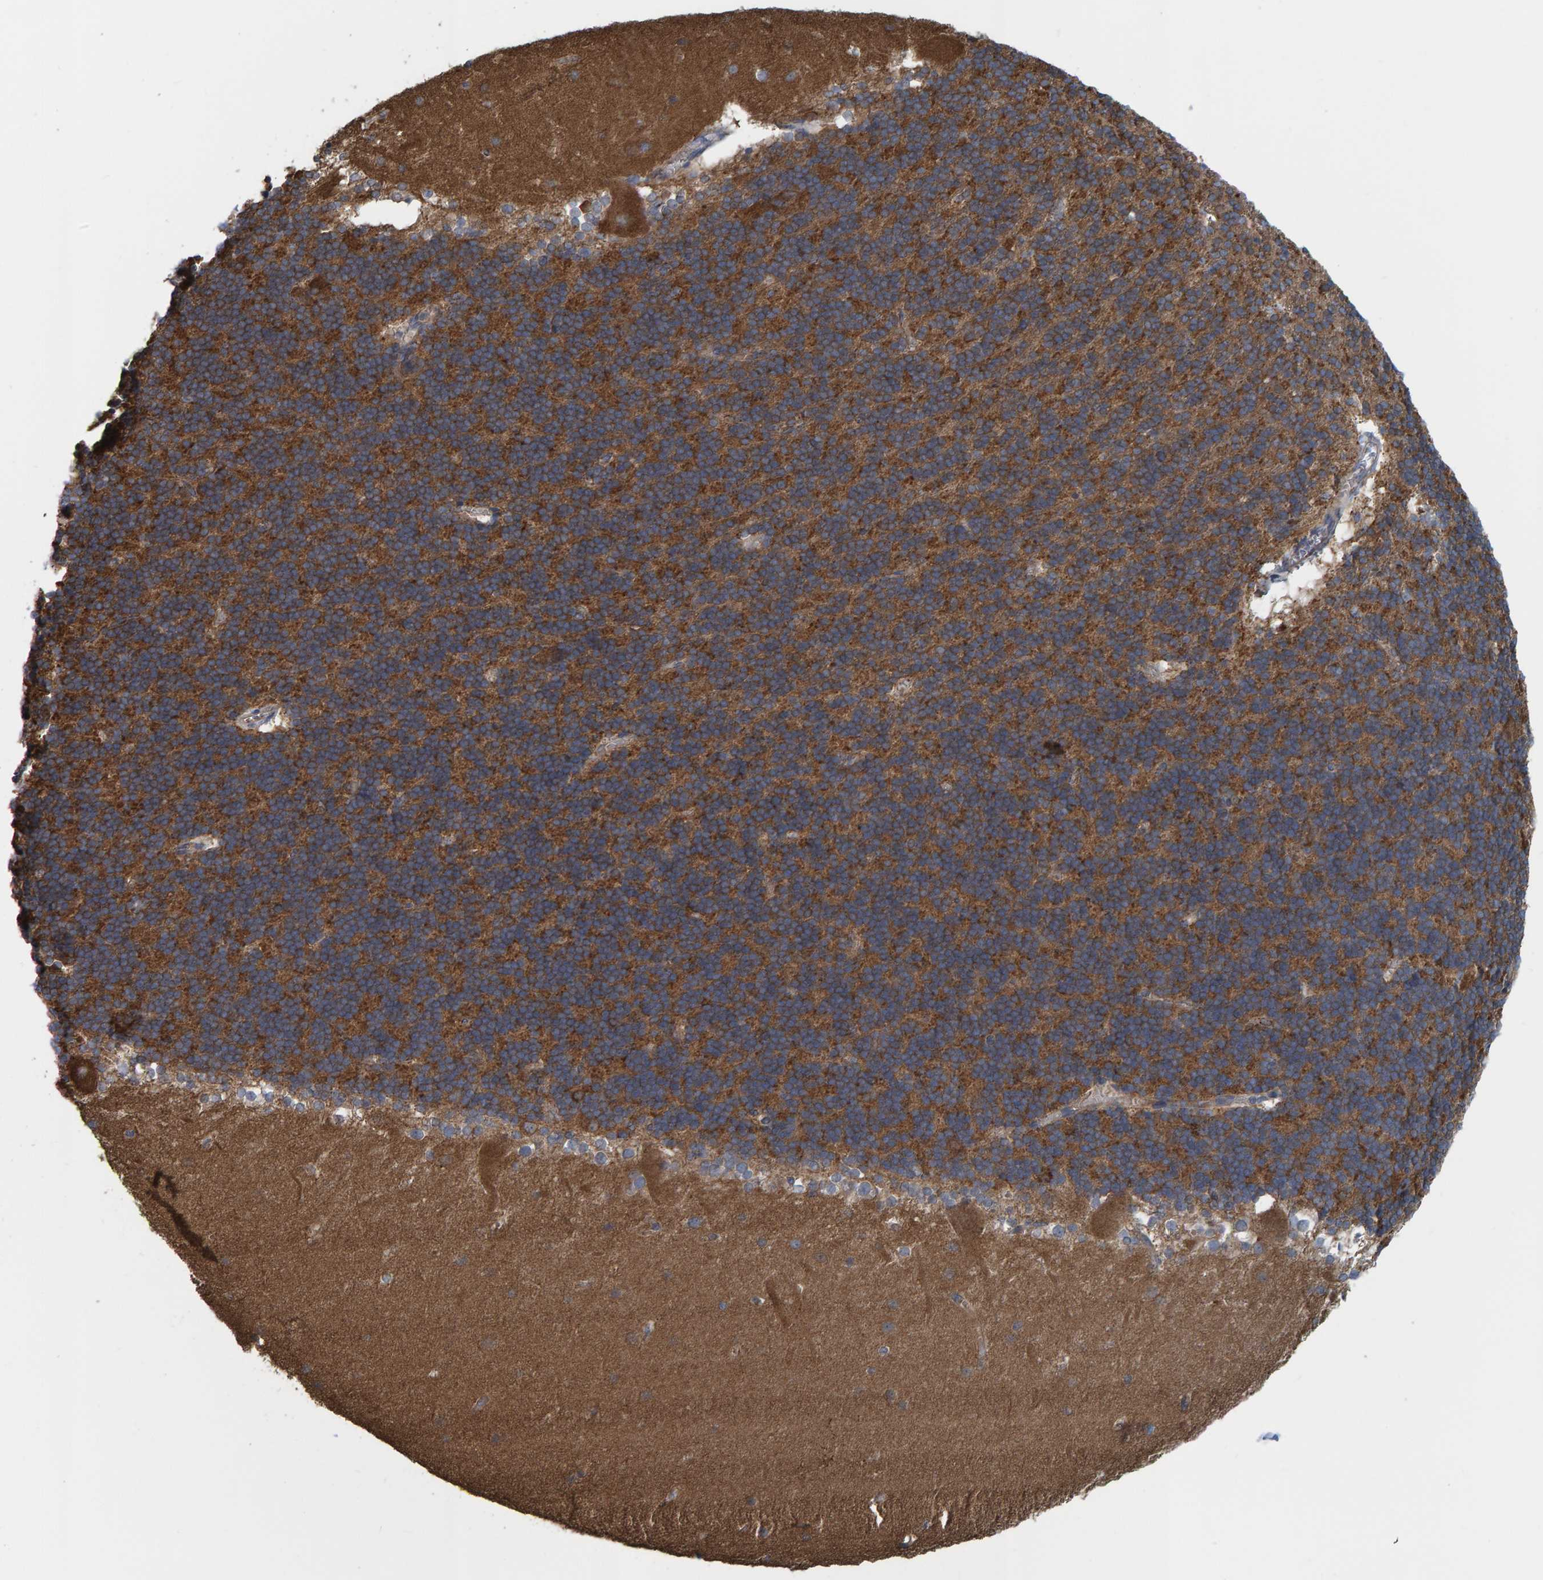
{"staining": {"intensity": "moderate", "quantity": ">75%", "location": "cytoplasmic/membranous"}, "tissue": "cerebellum", "cell_type": "Cells in granular layer", "image_type": "normal", "snomed": [{"axis": "morphology", "description": "Normal tissue, NOS"}, {"axis": "topography", "description": "Cerebellum"}], "caption": "A medium amount of moderate cytoplasmic/membranous staining is present in about >75% of cells in granular layer in unremarkable cerebellum.", "gene": "LRSAM1", "patient": {"sex": "female", "age": 19}}